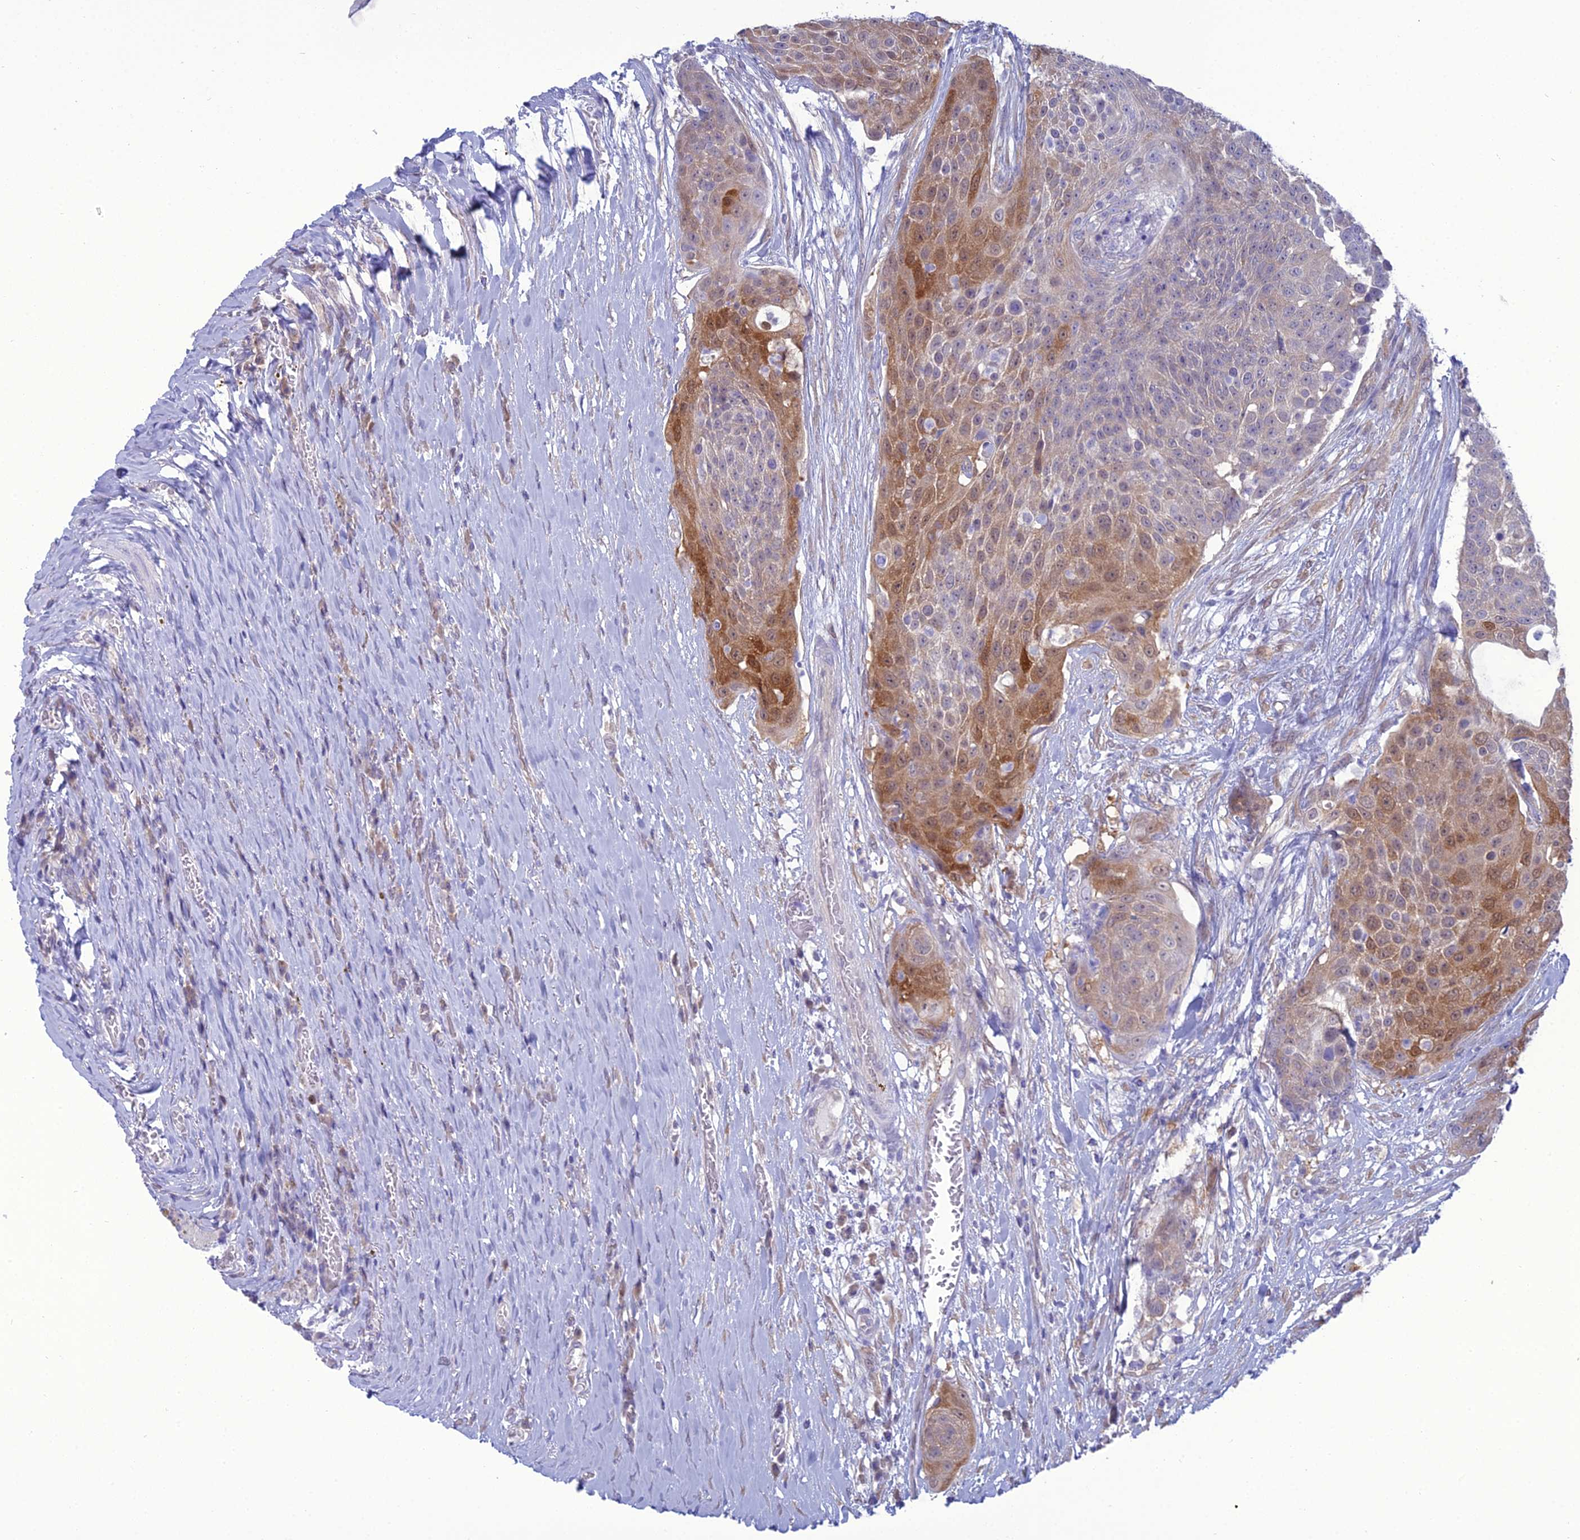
{"staining": {"intensity": "moderate", "quantity": "25%-75%", "location": "cytoplasmic/membranous"}, "tissue": "urothelial cancer", "cell_type": "Tumor cells", "image_type": "cancer", "snomed": [{"axis": "morphology", "description": "Urothelial carcinoma, High grade"}, {"axis": "topography", "description": "Urinary bladder"}], "caption": "Moderate cytoplasmic/membranous expression for a protein is seen in about 25%-75% of tumor cells of urothelial cancer using immunohistochemistry (IHC).", "gene": "GNPNAT1", "patient": {"sex": "female", "age": 63}}